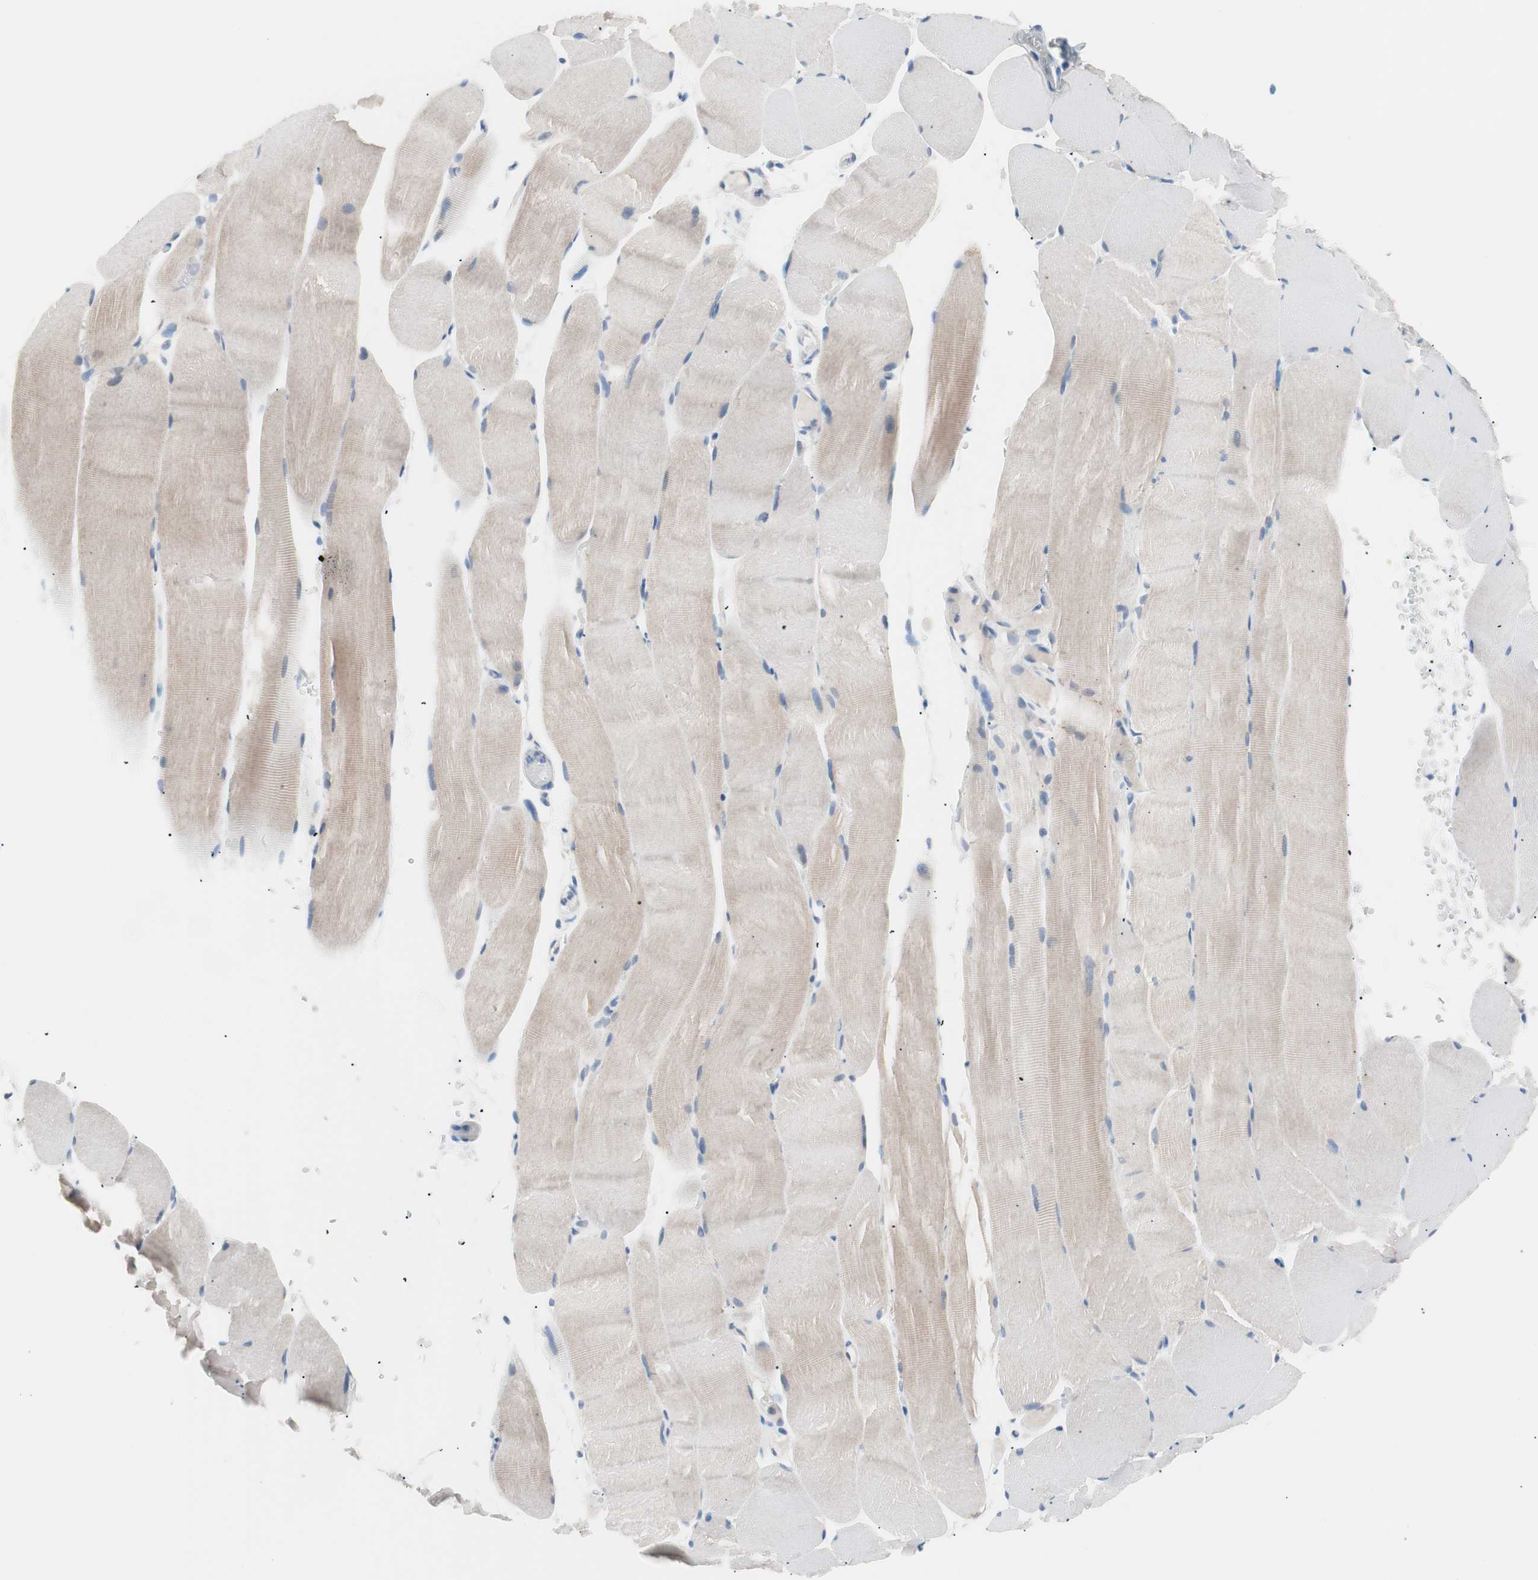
{"staining": {"intensity": "weak", "quantity": ">75%", "location": "cytoplasmic/membranous"}, "tissue": "skeletal muscle", "cell_type": "Myocytes", "image_type": "normal", "snomed": [{"axis": "morphology", "description": "Normal tissue, NOS"}, {"axis": "topography", "description": "Skeletal muscle"}, {"axis": "topography", "description": "Parathyroid gland"}], "caption": "An IHC micrograph of unremarkable tissue is shown. Protein staining in brown labels weak cytoplasmic/membranous positivity in skeletal muscle within myocytes. (Stains: DAB (3,3'-diaminobenzidine) in brown, nuclei in blue, Microscopy: brightfield microscopy at high magnification).", "gene": "VIL1", "patient": {"sex": "female", "age": 37}}